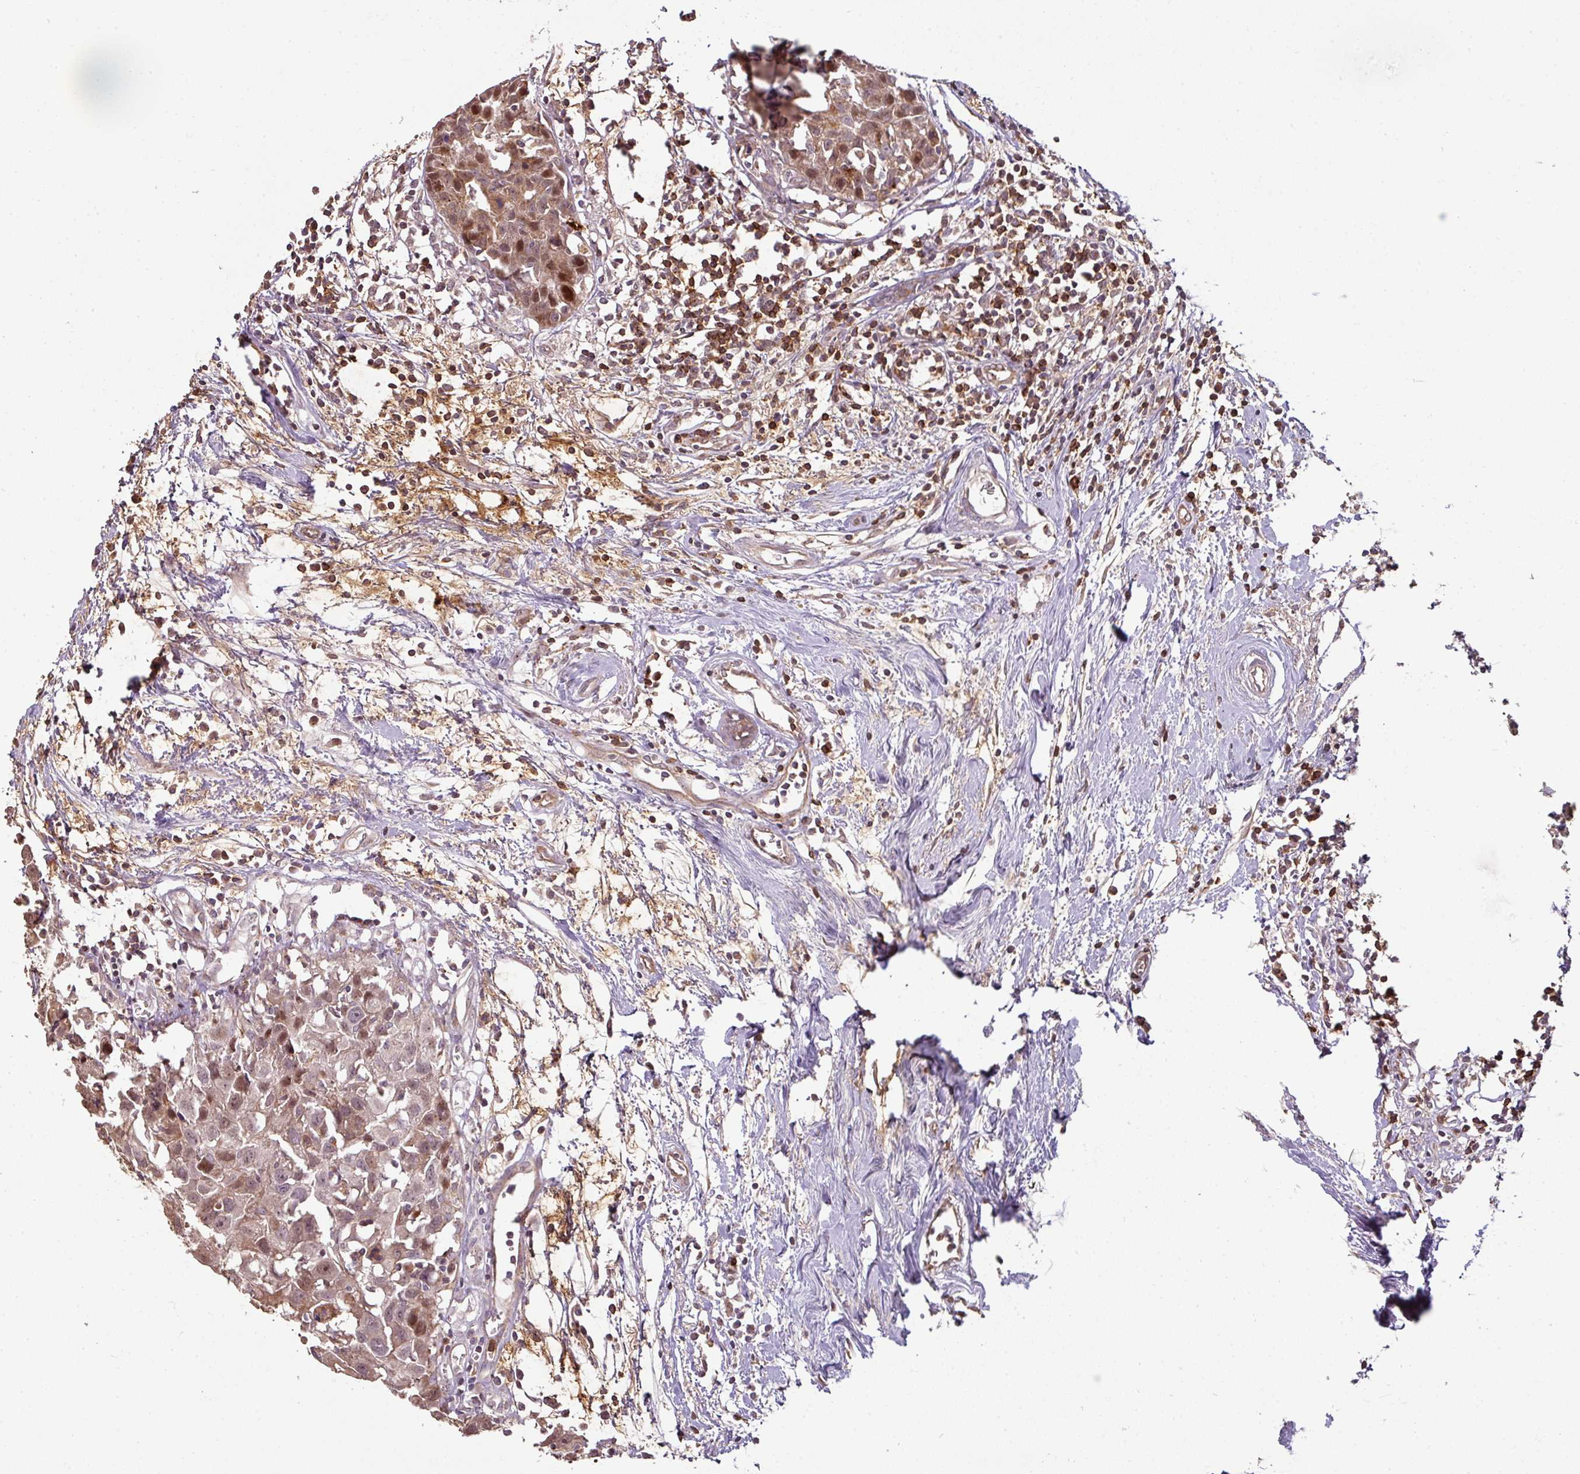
{"staining": {"intensity": "moderate", "quantity": "25%-75%", "location": "cytoplasmic/membranous,nuclear"}, "tissue": "breast cancer", "cell_type": "Tumor cells", "image_type": "cancer", "snomed": [{"axis": "morphology", "description": "Carcinoma, NOS"}, {"axis": "topography", "description": "Breast"}], "caption": "The histopathology image shows a brown stain indicating the presence of a protein in the cytoplasmic/membranous and nuclear of tumor cells in breast cancer. (brown staining indicates protein expression, while blue staining denotes nuclei).", "gene": "CXCR5", "patient": {"sex": "female", "age": 60}}